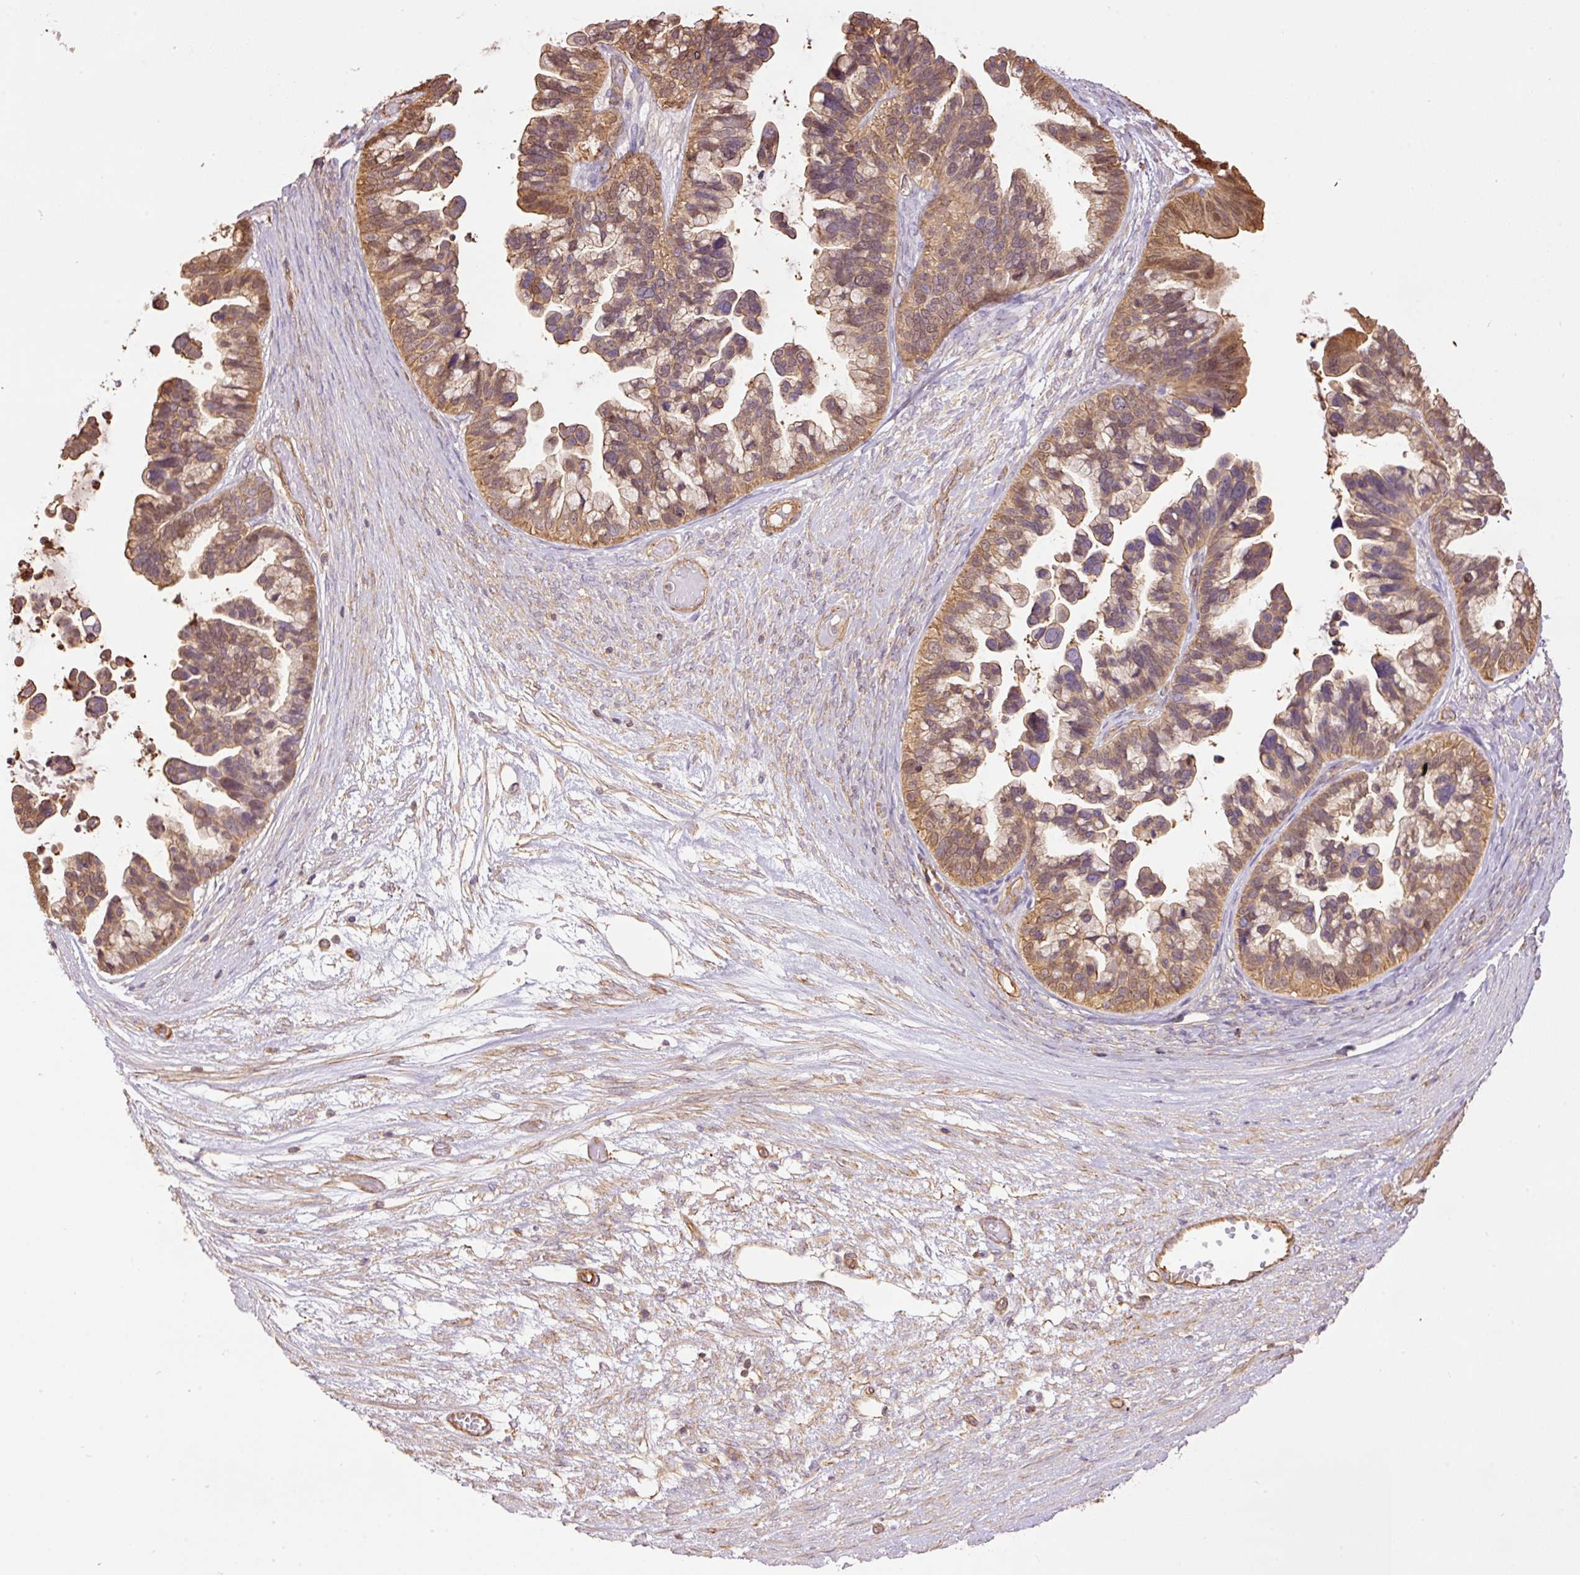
{"staining": {"intensity": "moderate", "quantity": ">75%", "location": "cytoplasmic/membranous"}, "tissue": "ovarian cancer", "cell_type": "Tumor cells", "image_type": "cancer", "snomed": [{"axis": "morphology", "description": "Cystadenocarcinoma, serous, NOS"}, {"axis": "topography", "description": "Ovary"}], "caption": "Moderate cytoplasmic/membranous staining for a protein is present in approximately >75% of tumor cells of ovarian cancer using IHC.", "gene": "PPP1R1B", "patient": {"sex": "female", "age": 56}}